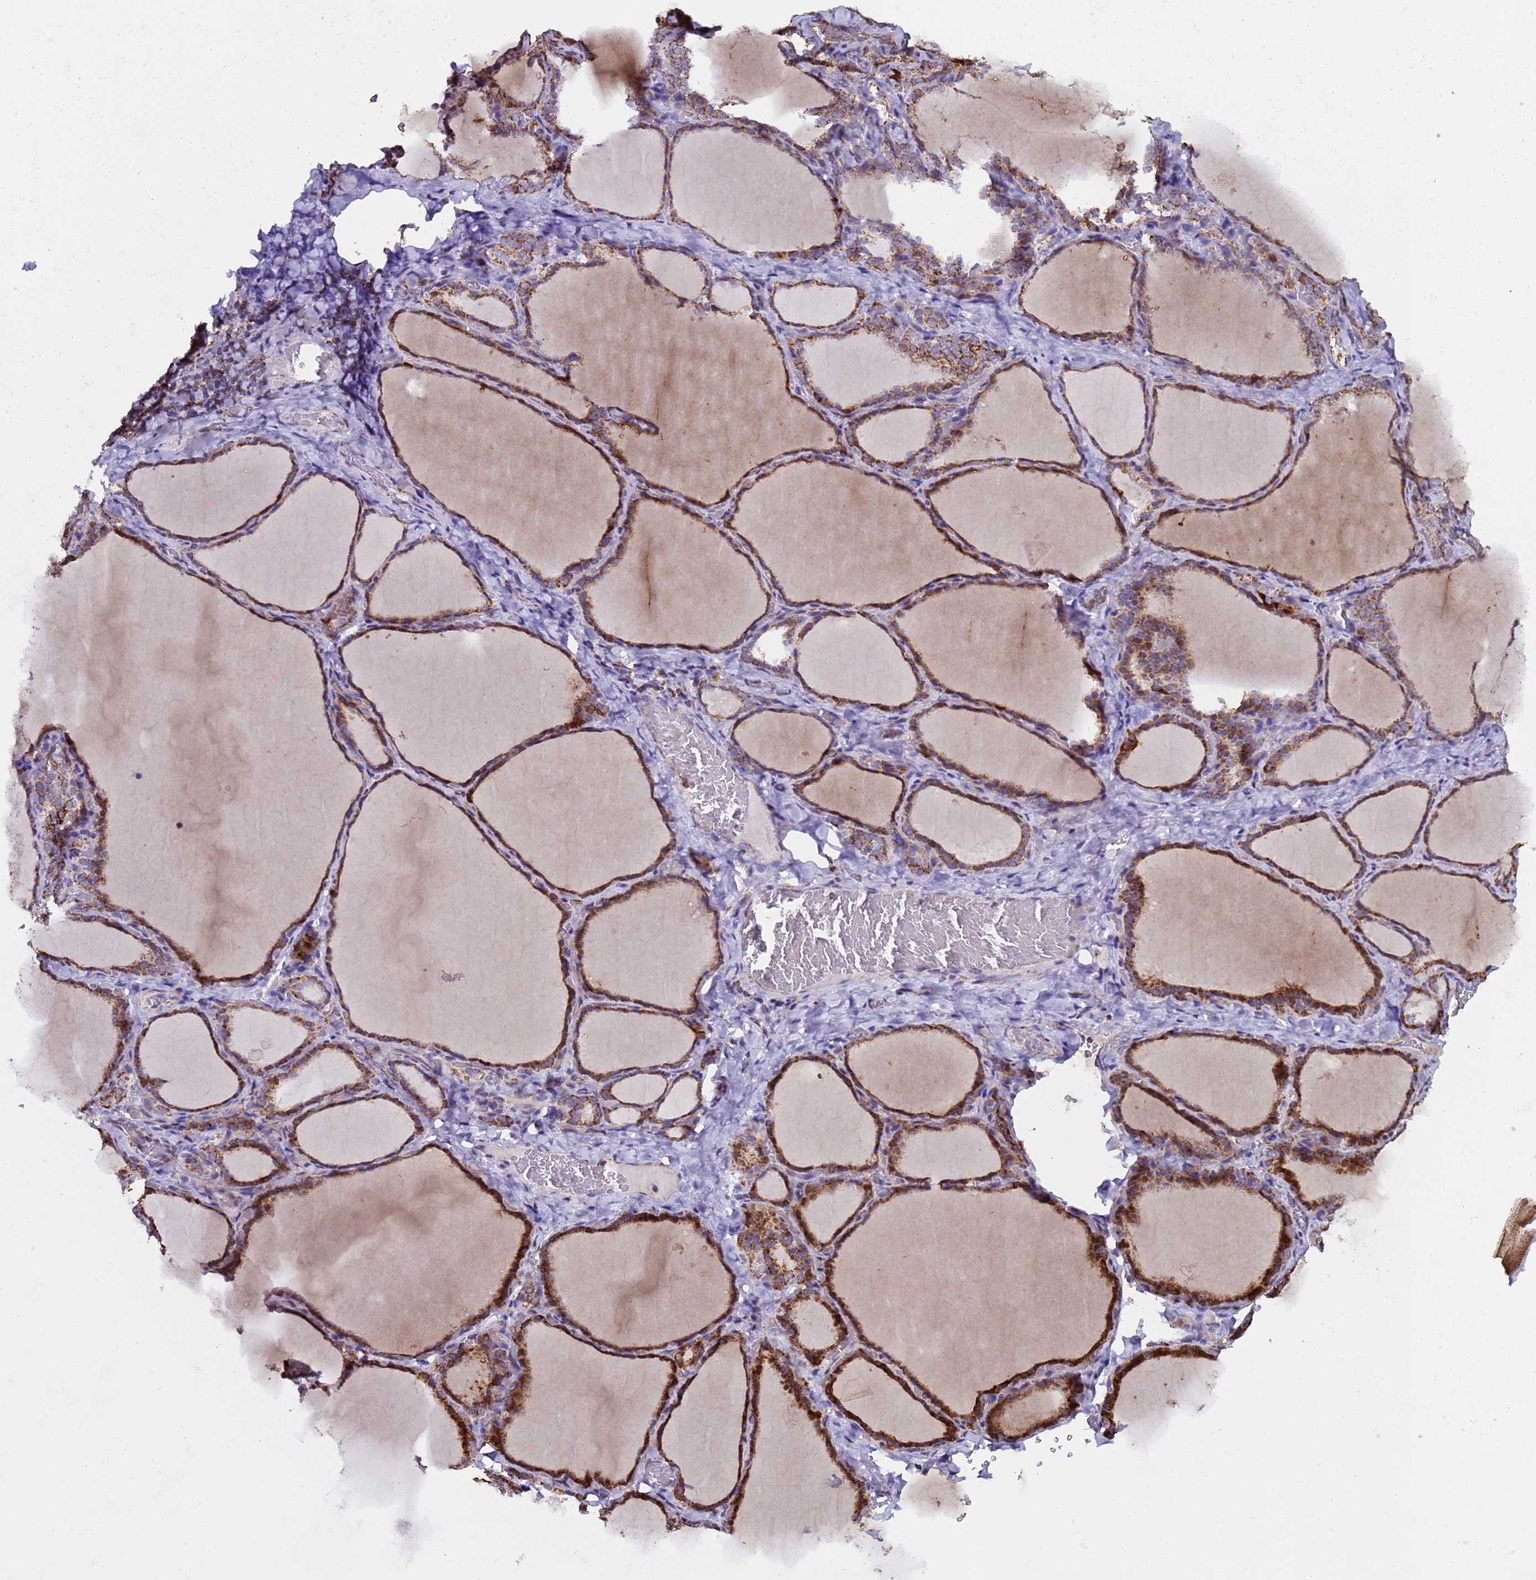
{"staining": {"intensity": "strong", "quantity": ">75%", "location": "cytoplasmic/membranous"}, "tissue": "thyroid gland", "cell_type": "Glandular cells", "image_type": "normal", "snomed": [{"axis": "morphology", "description": "Normal tissue, NOS"}, {"axis": "topography", "description": "Thyroid gland"}], "caption": "IHC micrograph of benign thyroid gland: thyroid gland stained using immunohistochemistry (IHC) displays high levels of strong protein expression localized specifically in the cytoplasmic/membranous of glandular cells, appearing as a cytoplasmic/membranous brown color.", "gene": "MRPS12", "patient": {"sex": "female", "age": 39}}